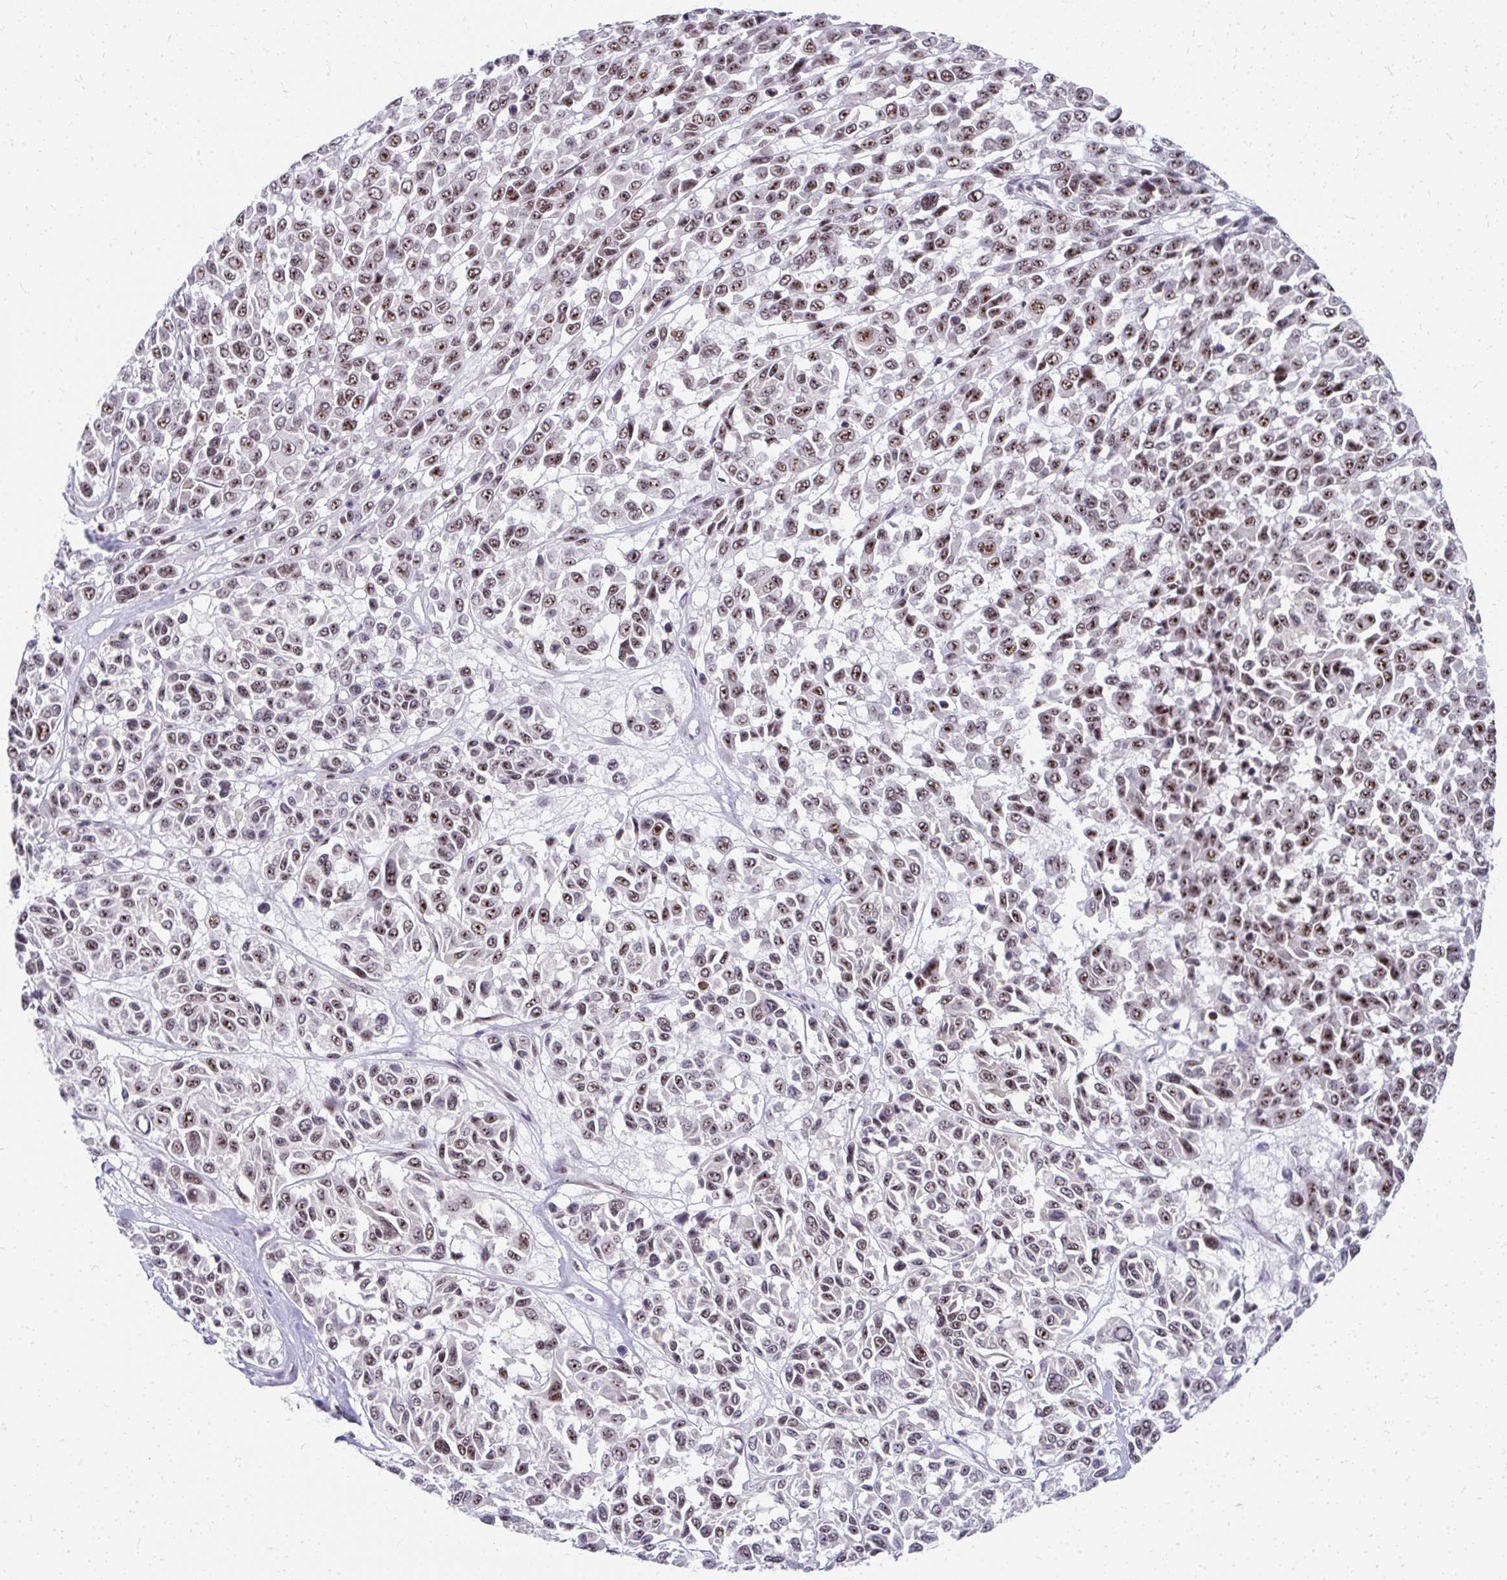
{"staining": {"intensity": "moderate", "quantity": ">75%", "location": "nuclear"}, "tissue": "melanoma", "cell_type": "Tumor cells", "image_type": "cancer", "snomed": [{"axis": "morphology", "description": "Malignant melanoma, NOS"}, {"axis": "topography", "description": "Skin"}], "caption": "This is an image of immunohistochemistry staining of malignant melanoma, which shows moderate staining in the nuclear of tumor cells.", "gene": "GTF2H1", "patient": {"sex": "female", "age": 66}}